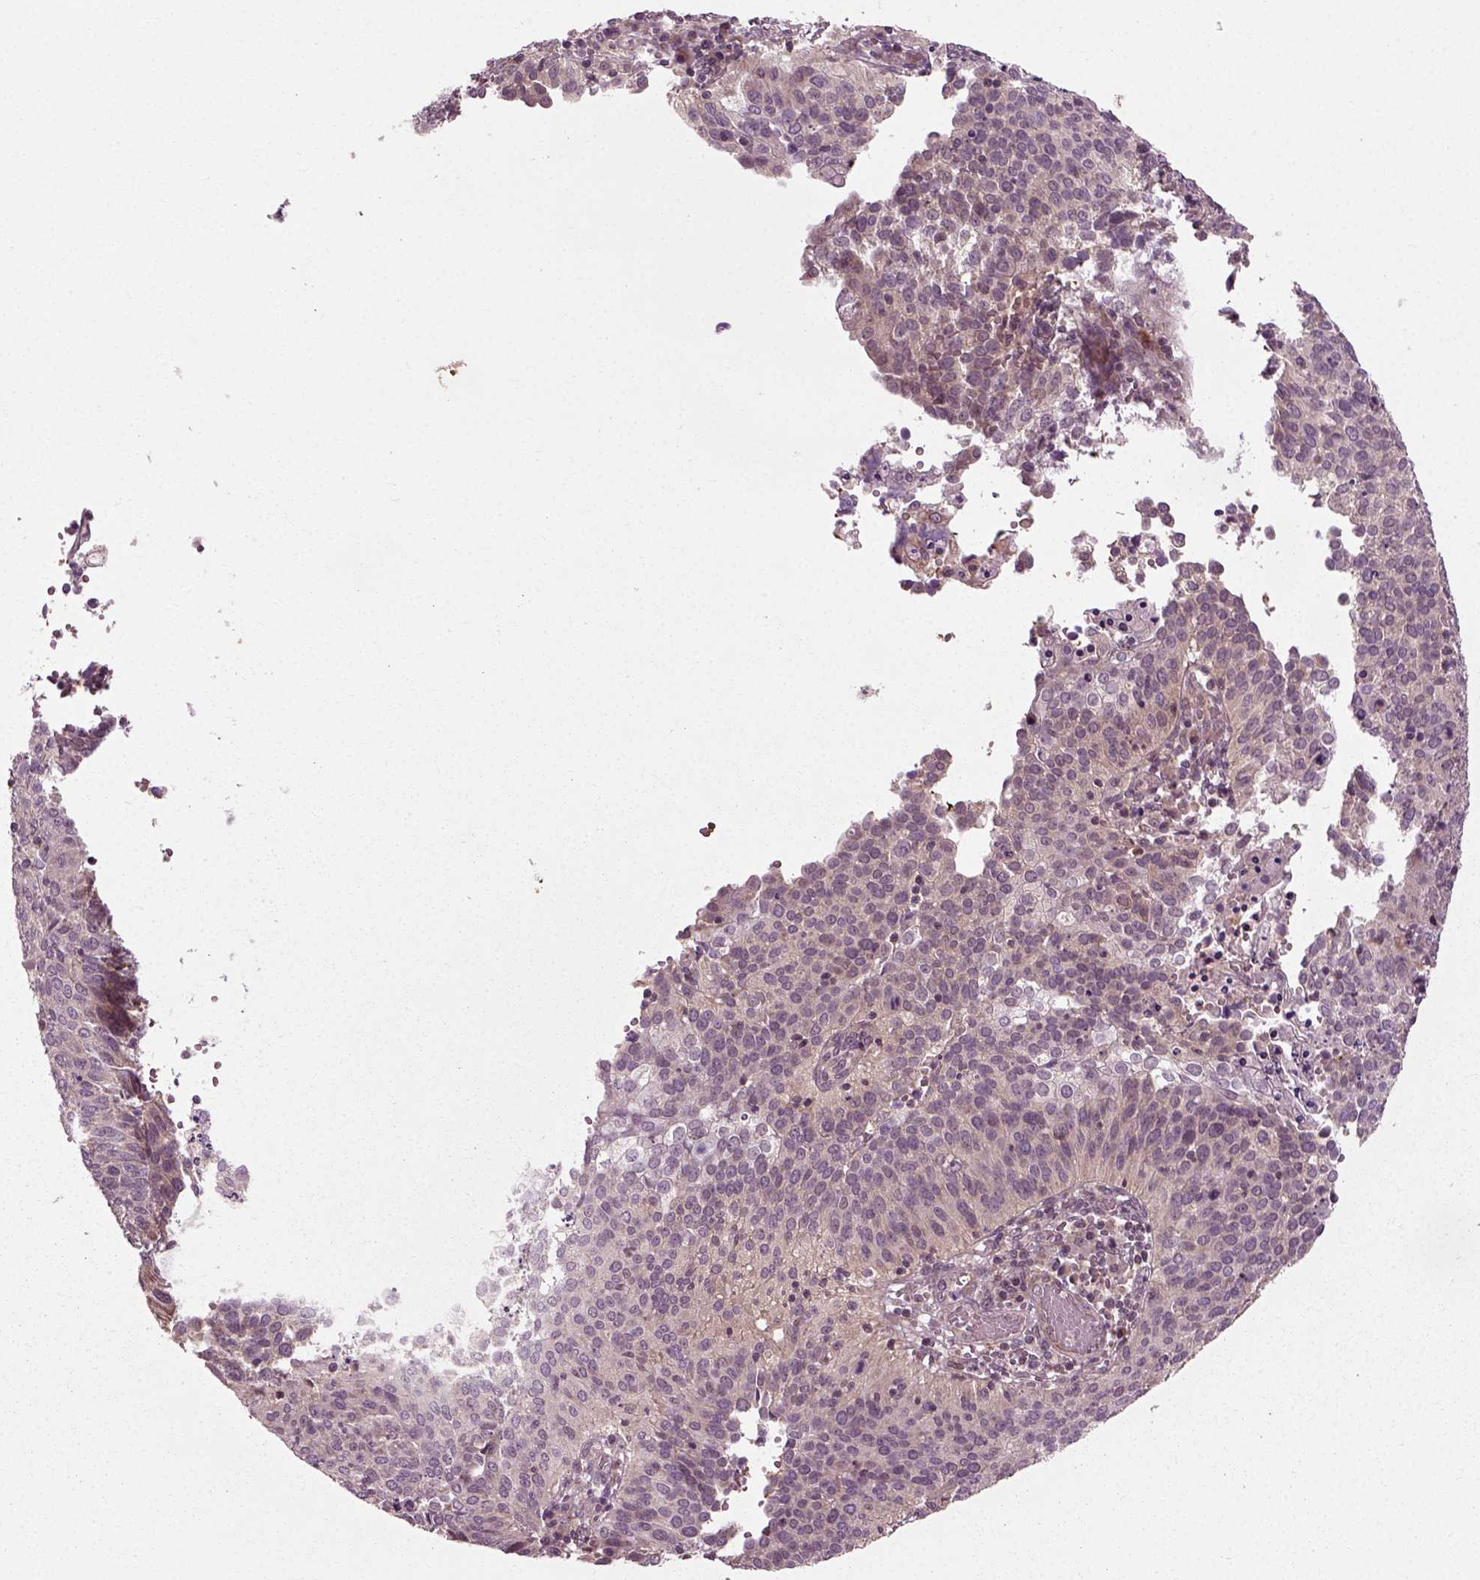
{"staining": {"intensity": "weak", "quantity": "<25%", "location": "cytoplasmic/membranous"}, "tissue": "cervical cancer", "cell_type": "Tumor cells", "image_type": "cancer", "snomed": [{"axis": "morphology", "description": "Squamous cell carcinoma, NOS"}, {"axis": "topography", "description": "Cervix"}], "caption": "Tumor cells are negative for brown protein staining in squamous cell carcinoma (cervical). The staining was performed using DAB to visualize the protein expression in brown, while the nuclei were stained in blue with hematoxylin (Magnification: 20x).", "gene": "PLCD3", "patient": {"sex": "female", "age": 39}}